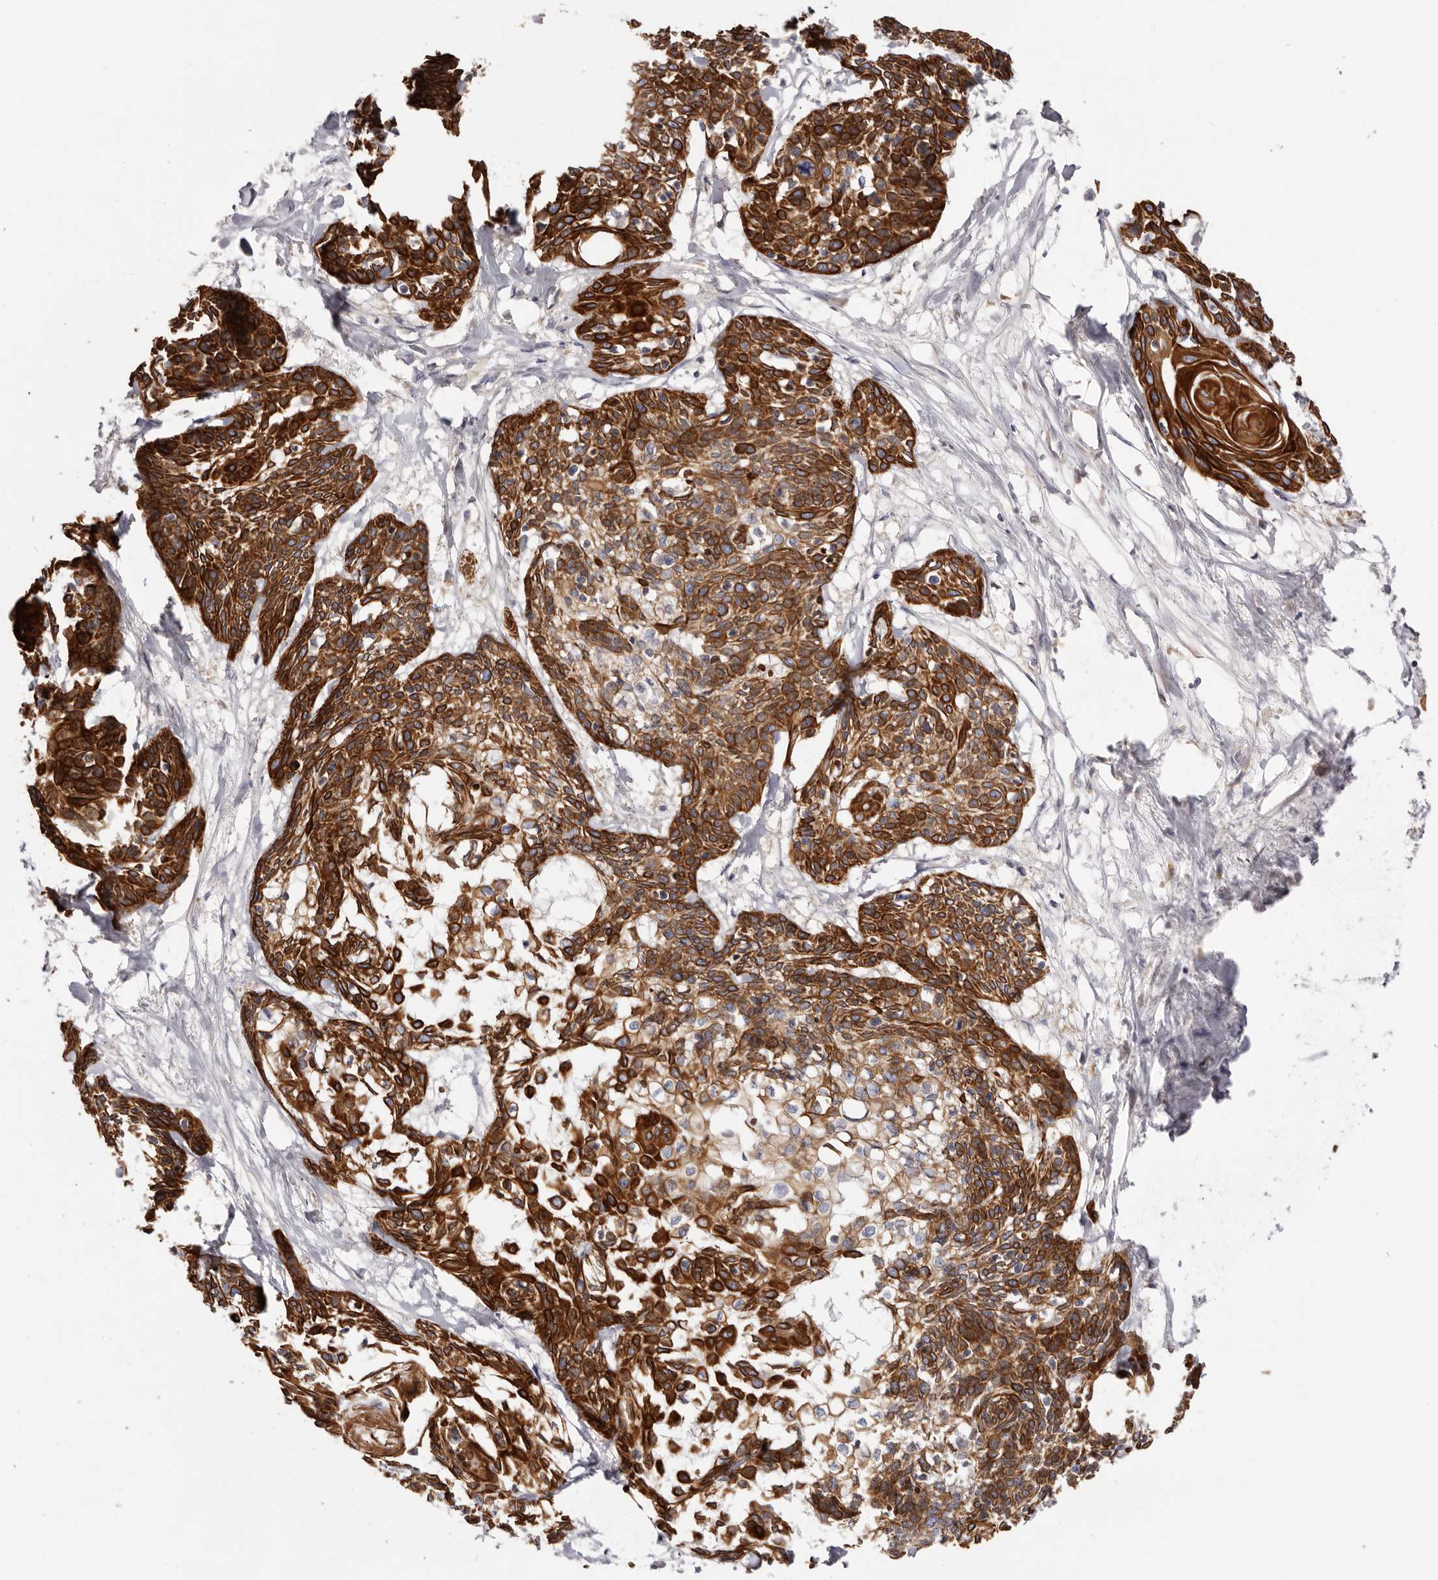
{"staining": {"intensity": "strong", "quantity": ">75%", "location": "cytoplasmic/membranous"}, "tissue": "cervical cancer", "cell_type": "Tumor cells", "image_type": "cancer", "snomed": [{"axis": "morphology", "description": "Squamous cell carcinoma, NOS"}, {"axis": "topography", "description": "Cervix"}], "caption": "There is high levels of strong cytoplasmic/membranous staining in tumor cells of cervical cancer (squamous cell carcinoma), as demonstrated by immunohistochemical staining (brown color).", "gene": "STK16", "patient": {"sex": "female", "age": 57}}